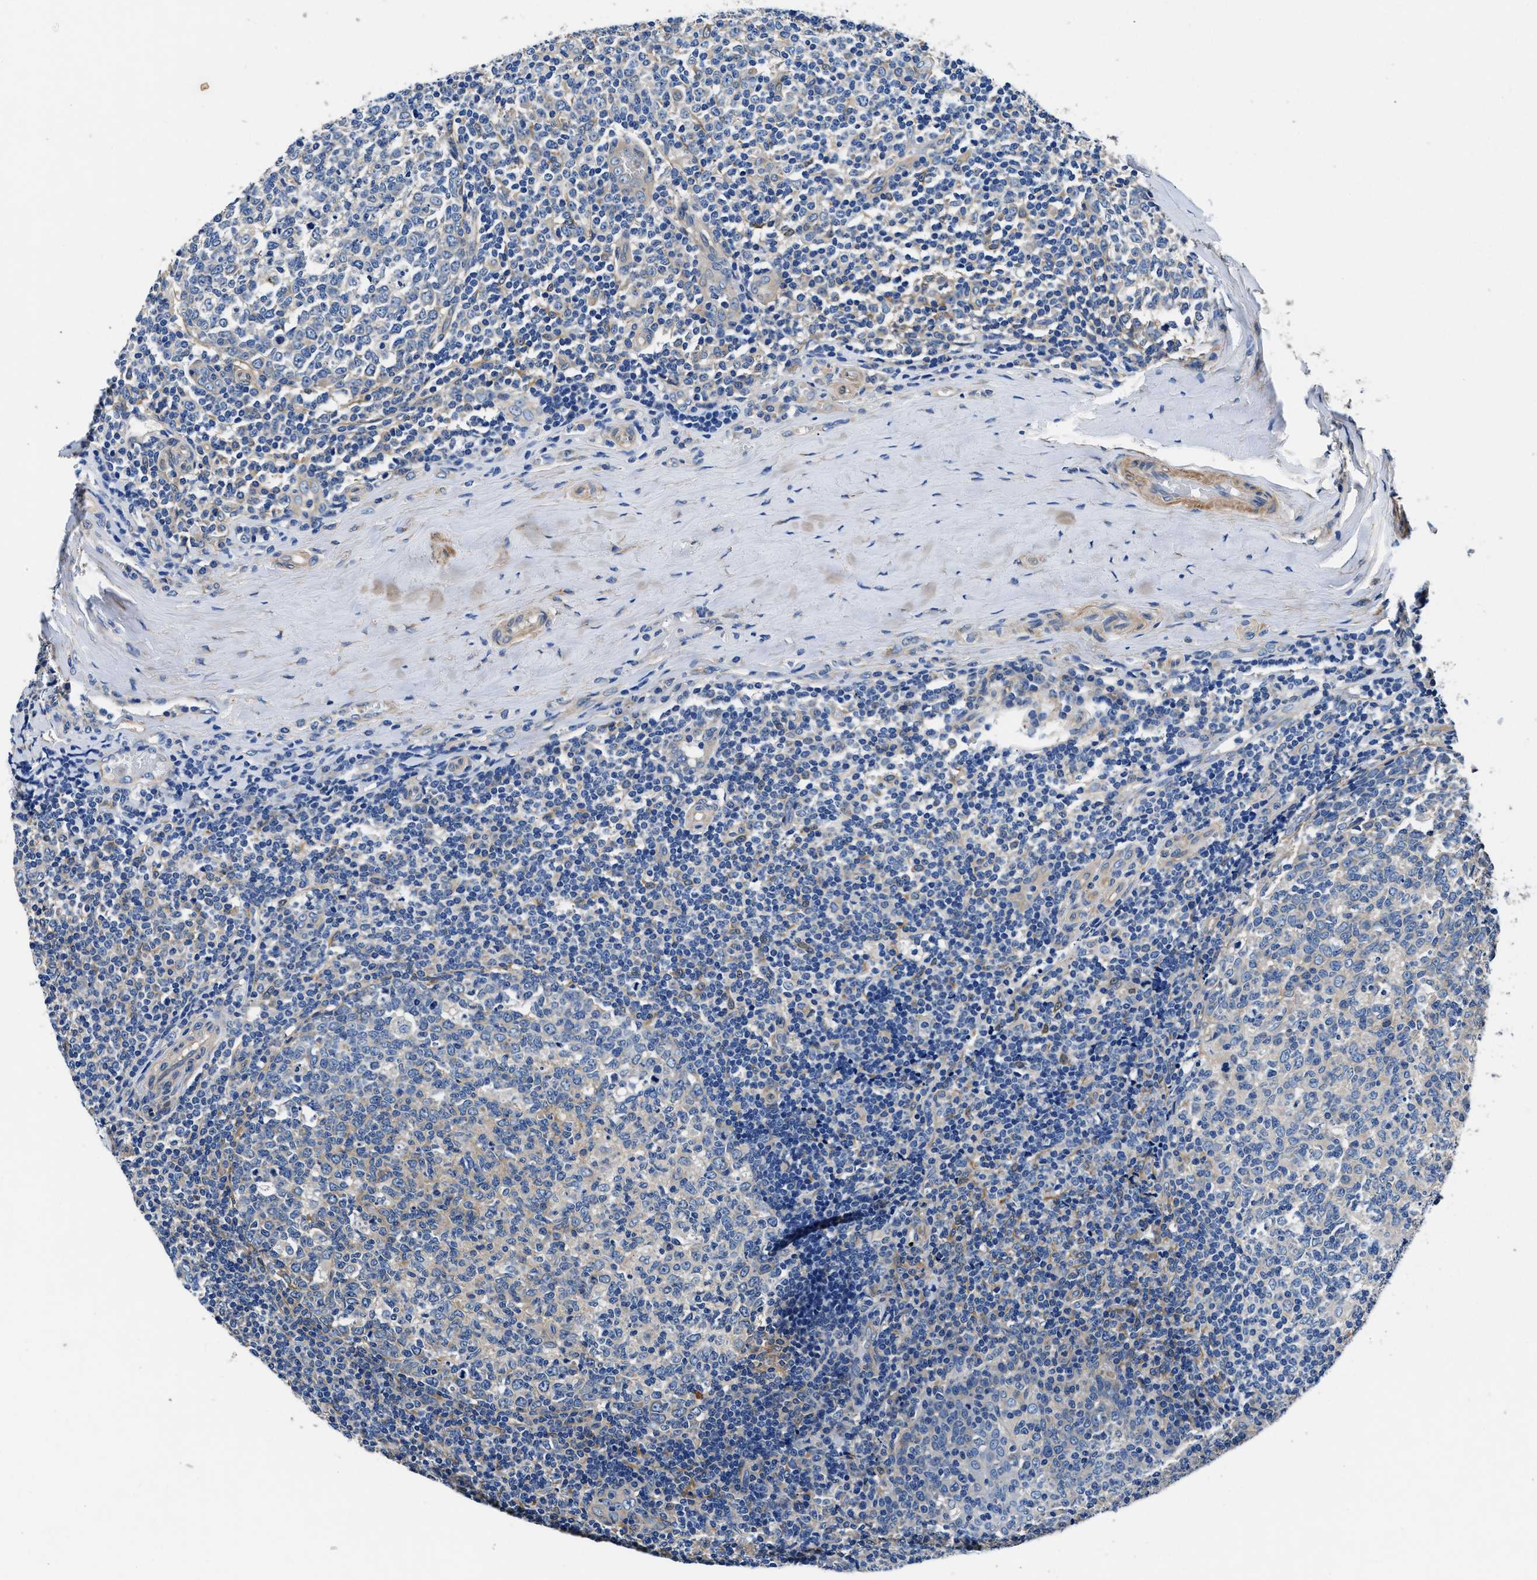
{"staining": {"intensity": "weak", "quantity": "<25%", "location": "cytoplasmic/membranous"}, "tissue": "tonsil", "cell_type": "Germinal center cells", "image_type": "normal", "snomed": [{"axis": "morphology", "description": "Normal tissue, NOS"}, {"axis": "topography", "description": "Tonsil"}], "caption": "IHC histopathology image of benign tonsil: tonsil stained with DAB exhibits no significant protein expression in germinal center cells.", "gene": "NEU1", "patient": {"sex": "female", "age": 19}}